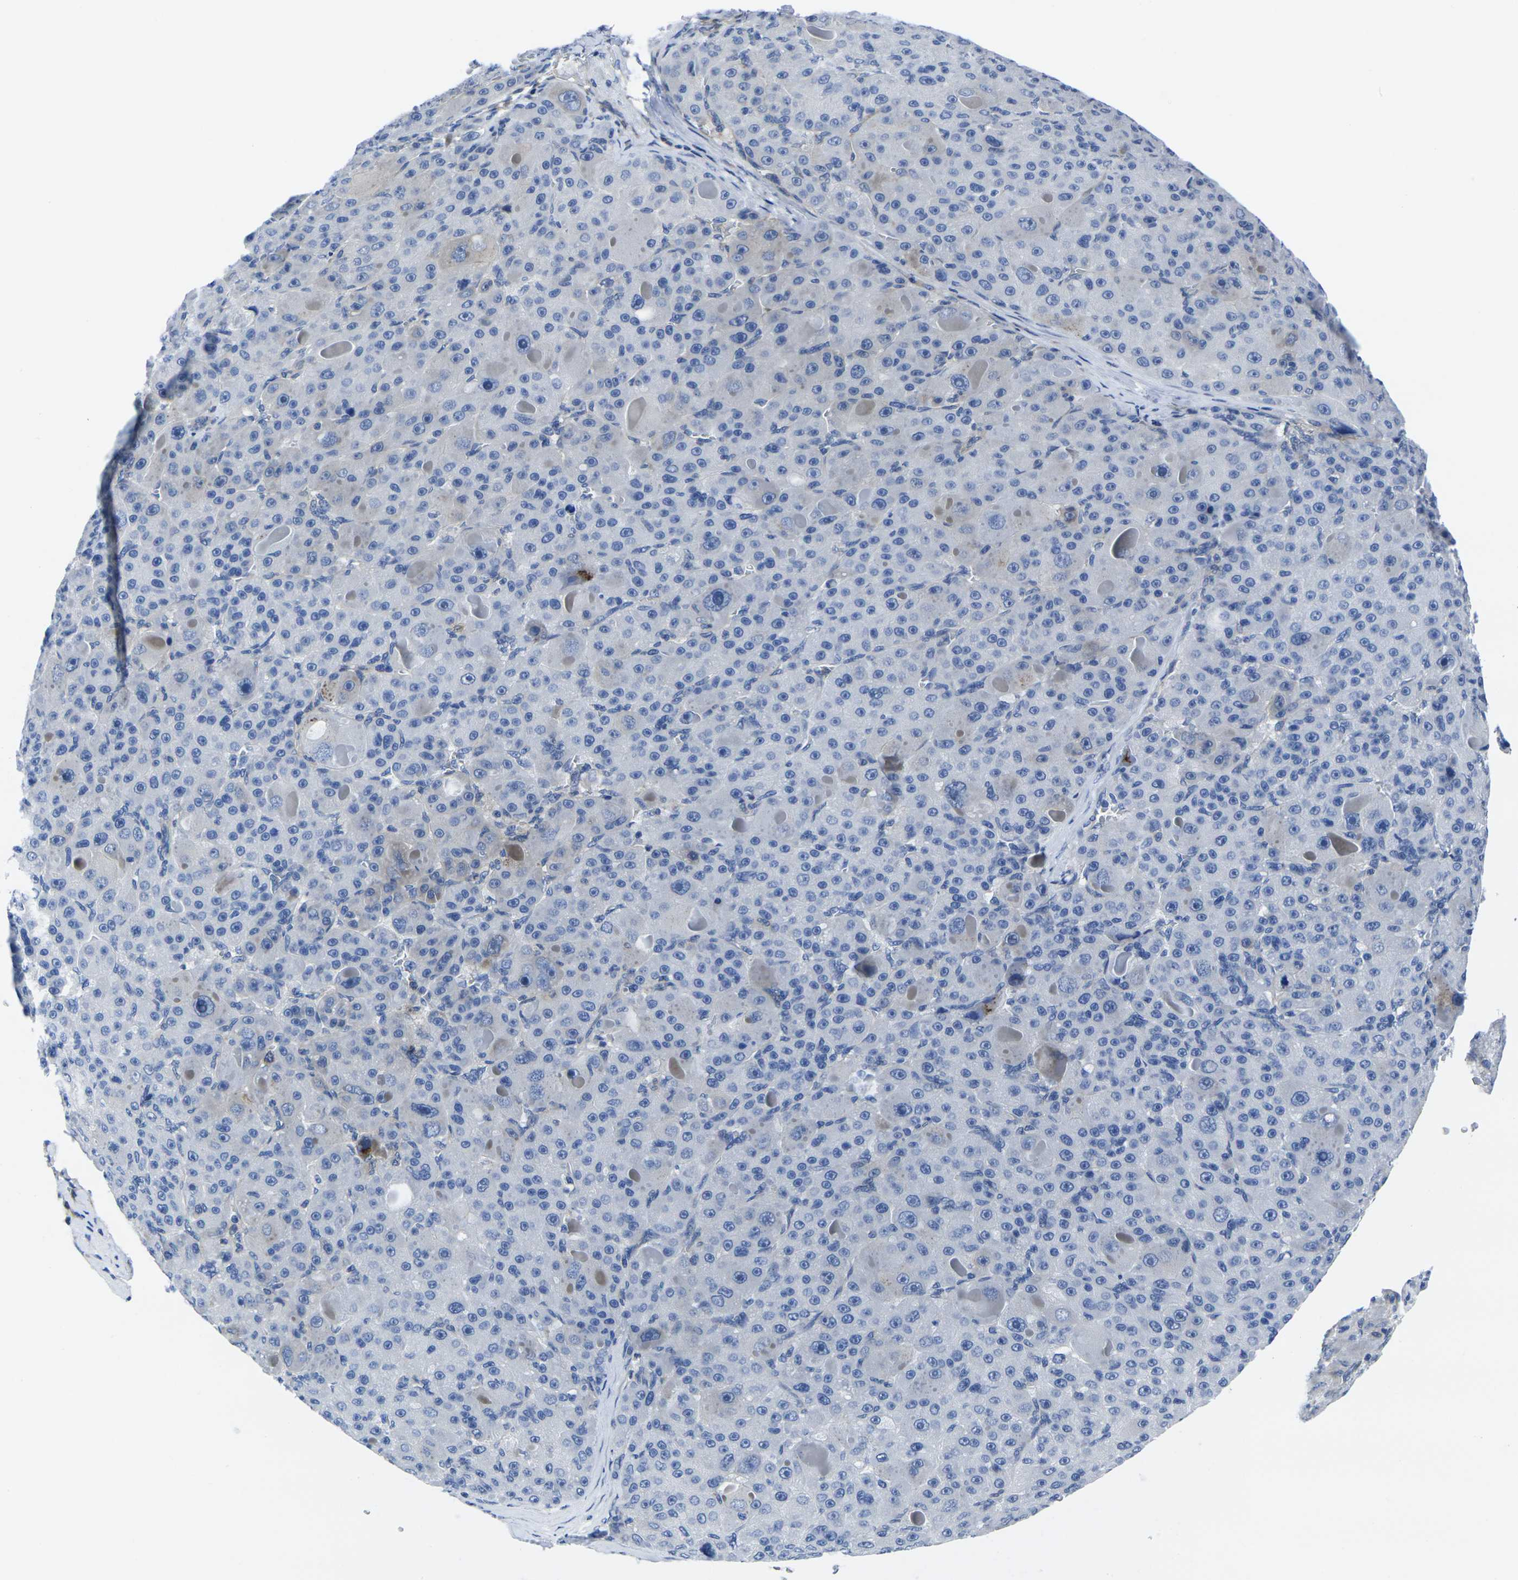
{"staining": {"intensity": "negative", "quantity": "none", "location": "none"}, "tissue": "liver cancer", "cell_type": "Tumor cells", "image_type": "cancer", "snomed": [{"axis": "morphology", "description": "Carcinoma, Hepatocellular, NOS"}, {"axis": "topography", "description": "Liver"}], "caption": "Liver hepatocellular carcinoma stained for a protein using immunohistochemistry (IHC) exhibits no staining tumor cells.", "gene": "EIF4A1", "patient": {"sex": "male", "age": 76}}